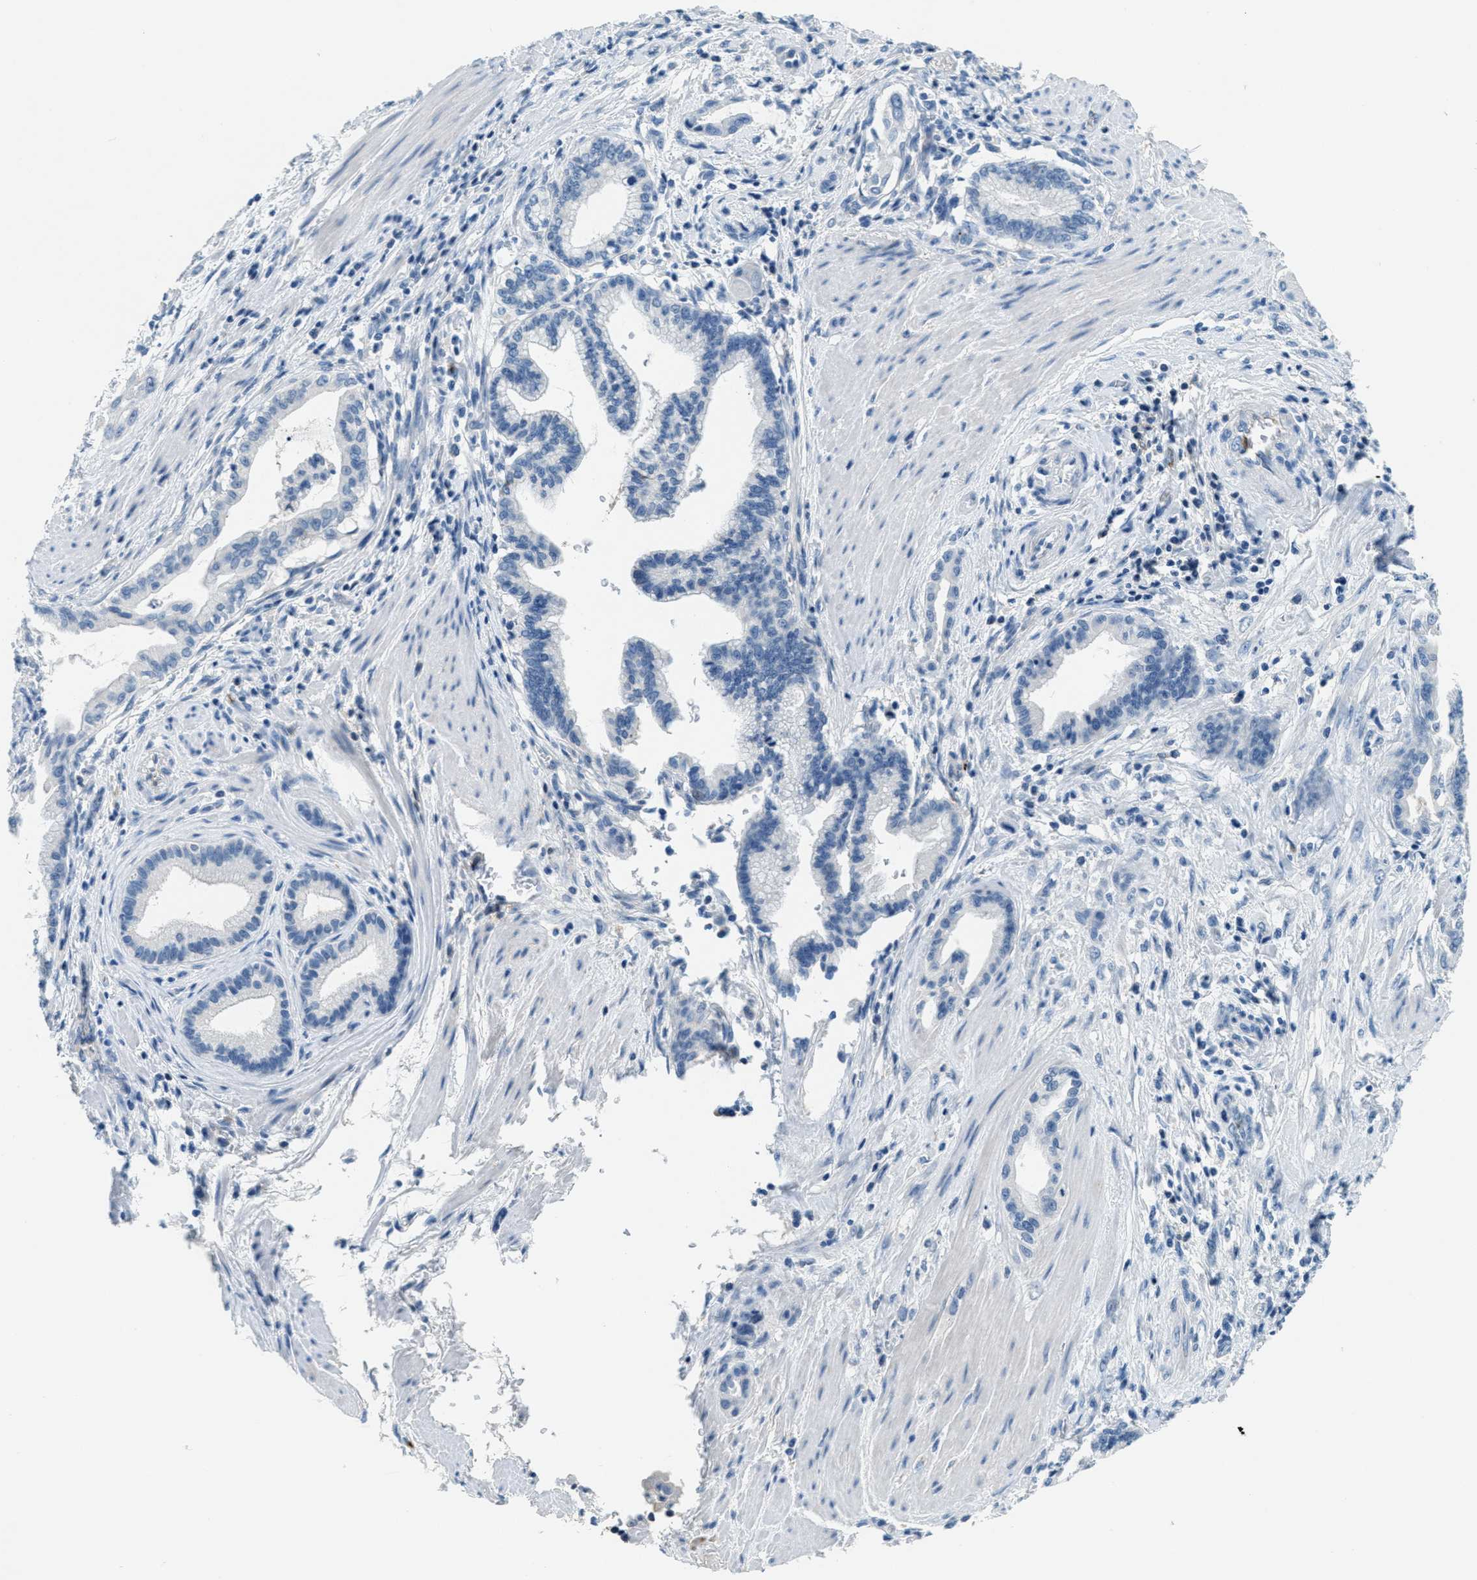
{"staining": {"intensity": "negative", "quantity": "none", "location": "none"}, "tissue": "pancreatic cancer", "cell_type": "Tumor cells", "image_type": "cancer", "snomed": [{"axis": "morphology", "description": "Adenocarcinoma, NOS"}, {"axis": "topography", "description": "Pancreas"}], "caption": "An image of human pancreatic adenocarcinoma is negative for staining in tumor cells.", "gene": "A2M", "patient": {"sex": "female", "age": 64}}